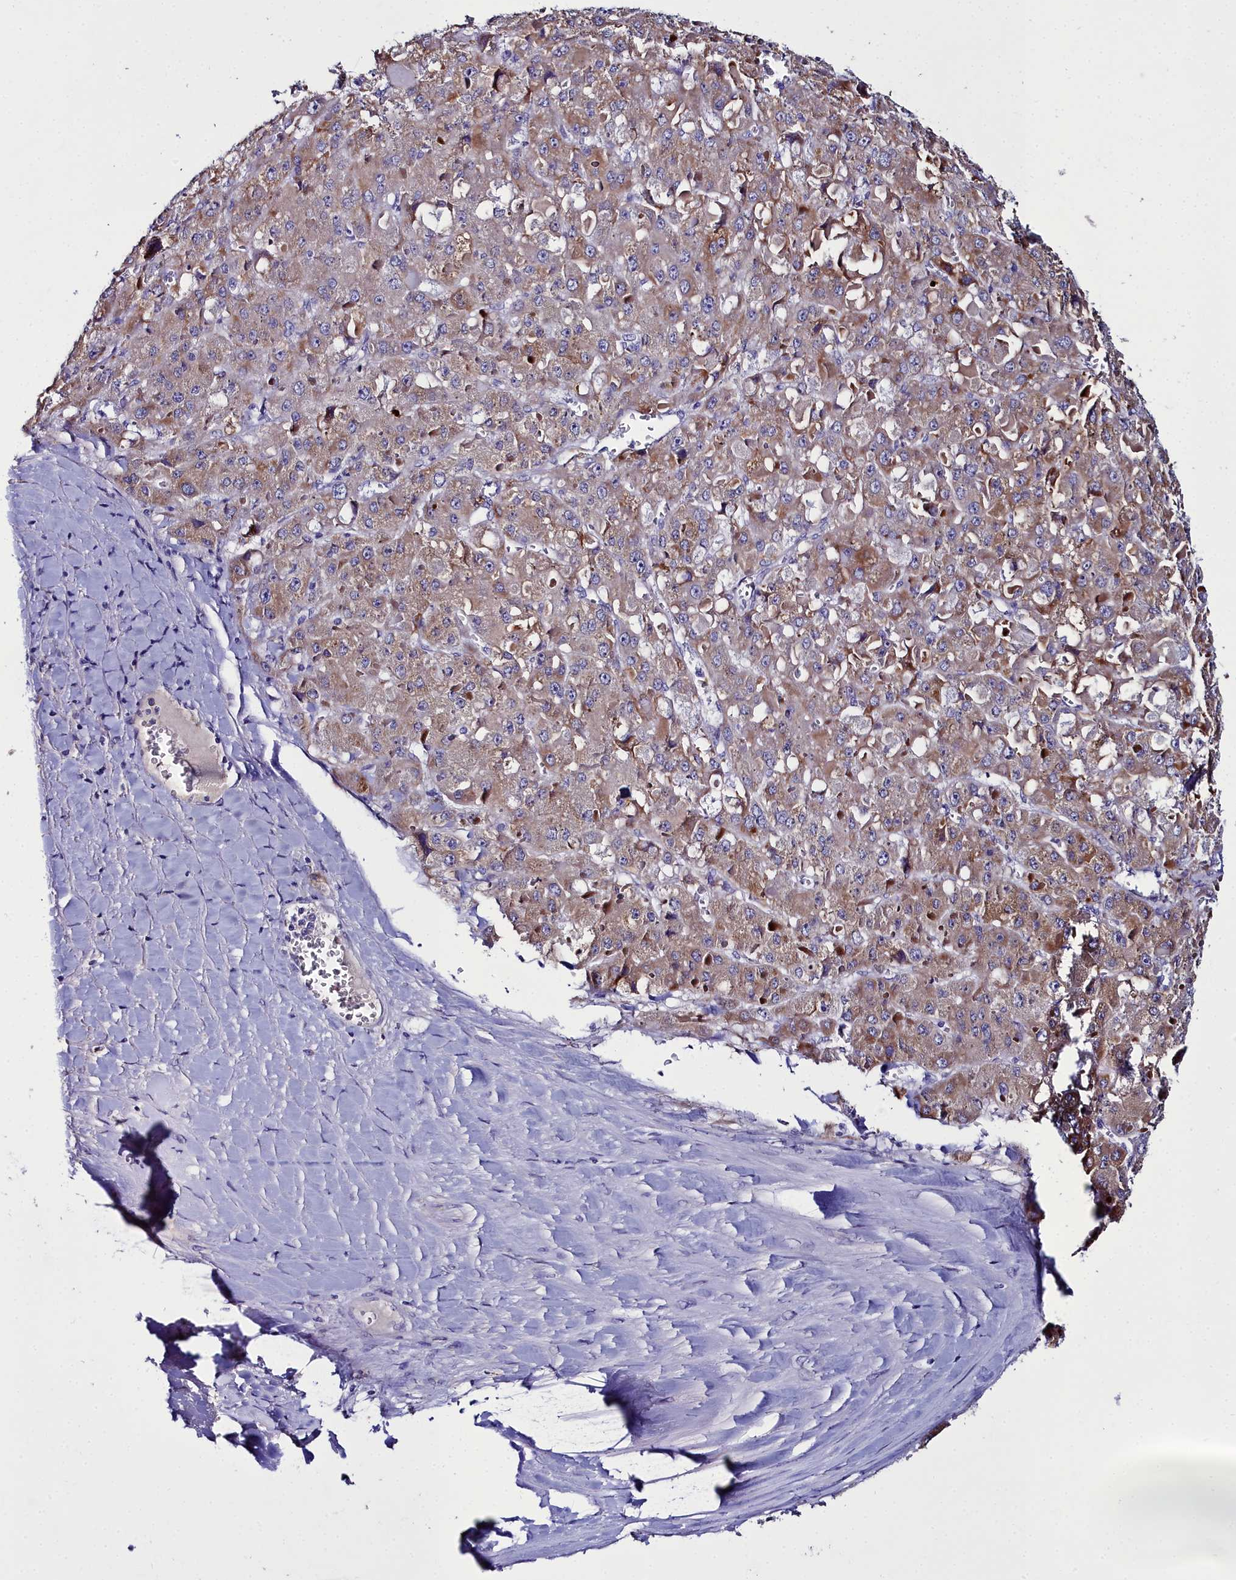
{"staining": {"intensity": "moderate", "quantity": ">75%", "location": "cytoplasmic/membranous"}, "tissue": "liver cancer", "cell_type": "Tumor cells", "image_type": "cancer", "snomed": [{"axis": "morphology", "description": "Carcinoma, Hepatocellular, NOS"}, {"axis": "topography", "description": "Liver"}], "caption": "Human liver cancer stained with a protein marker reveals moderate staining in tumor cells.", "gene": "ELAPOR2", "patient": {"sex": "female", "age": 73}}